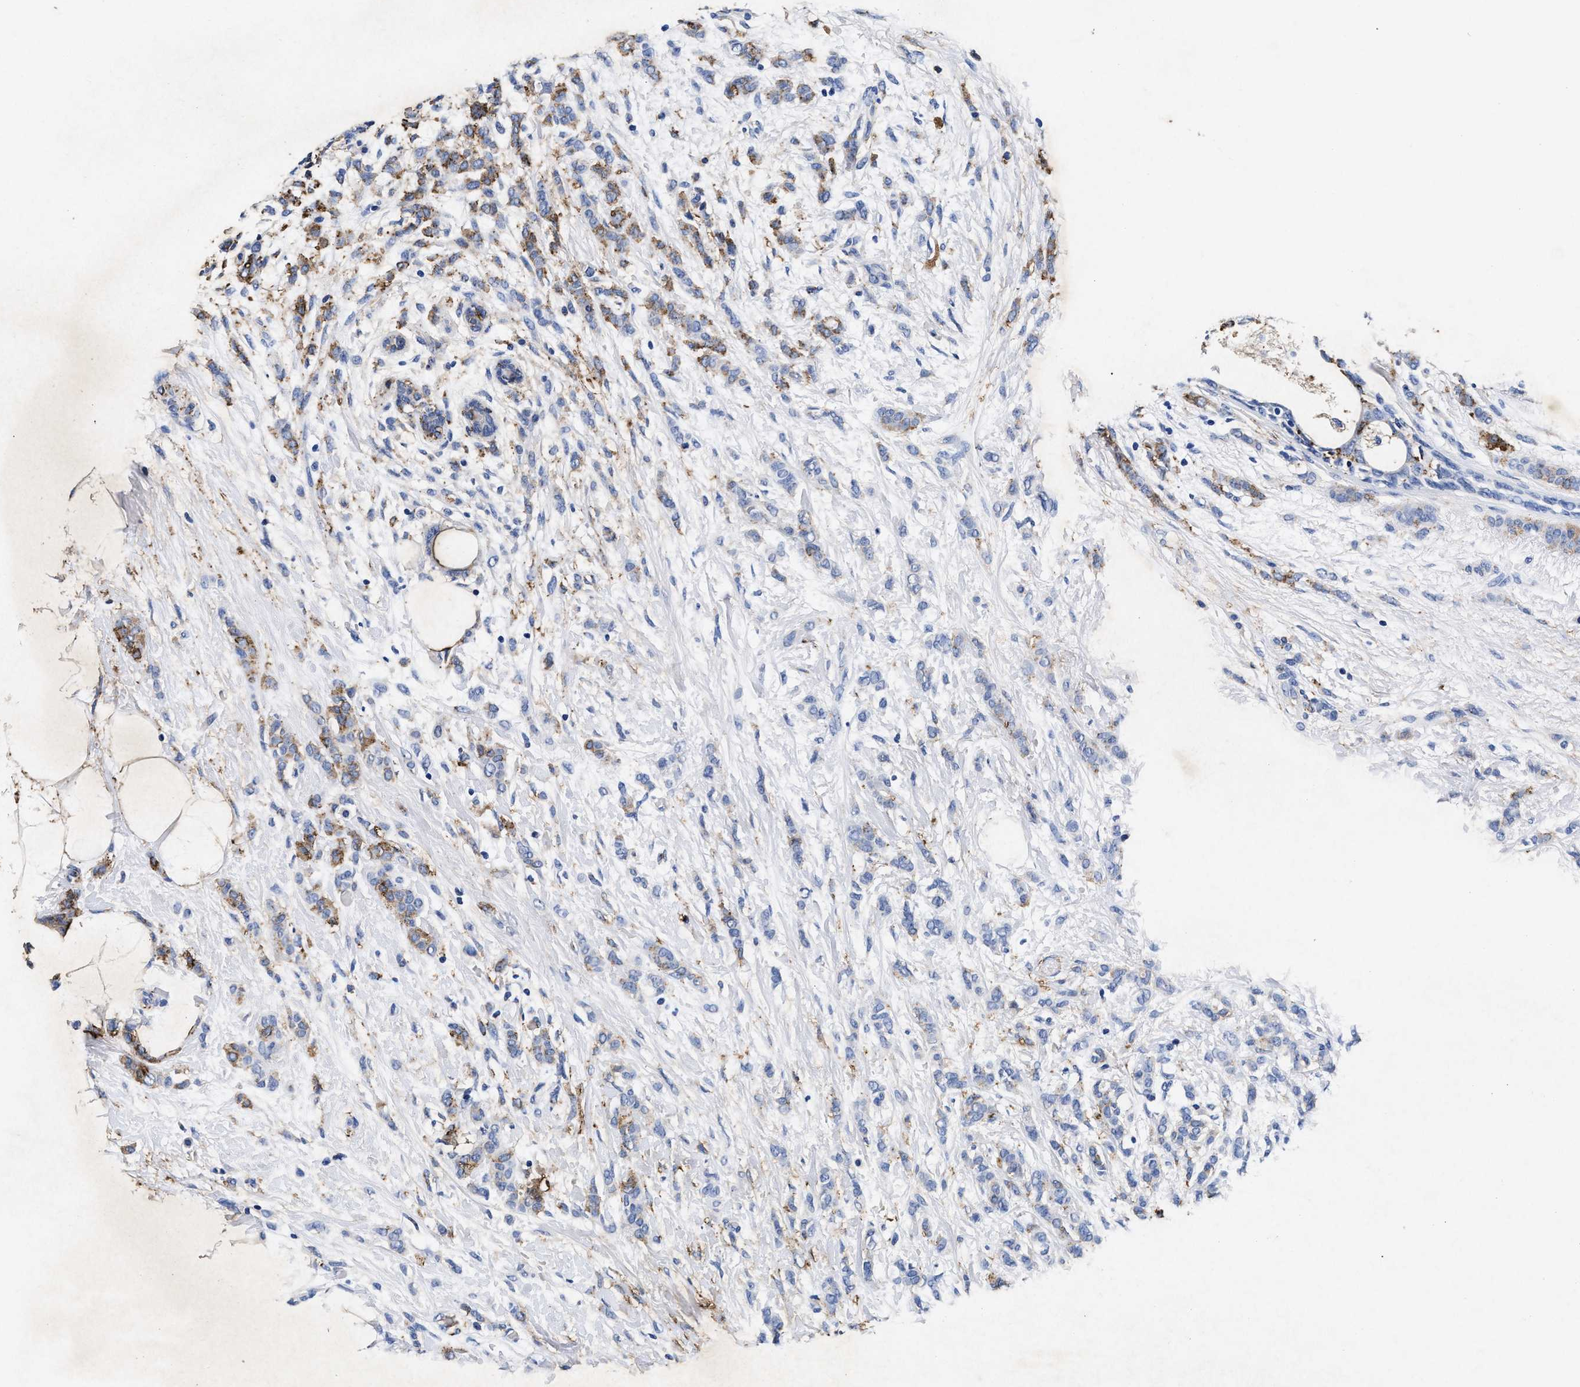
{"staining": {"intensity": "weak", "quantity": "25%-75%", "location": "cytoplasmic/membranous"}, "tissue": "breast cancer", "cell_type": "Tumor cells", "image_type": "cancer", "snomed": [{"axis": "morphology", "description": "Lobular carcinoma, in situ"}, {"axis": "morphology", "description": "Lobular carcinoma"}, {"axis": "topography", "description": "Breast"}], "caption": "Immunohistochemical staining of breast lobular carcinoma in situ reveals low levels of weak cytoplasmic/membranous protein expression in about 25%-75% of tumor cells.", "gene": "LTB4R2", "patient": {"sex": "female", "age": 41}}